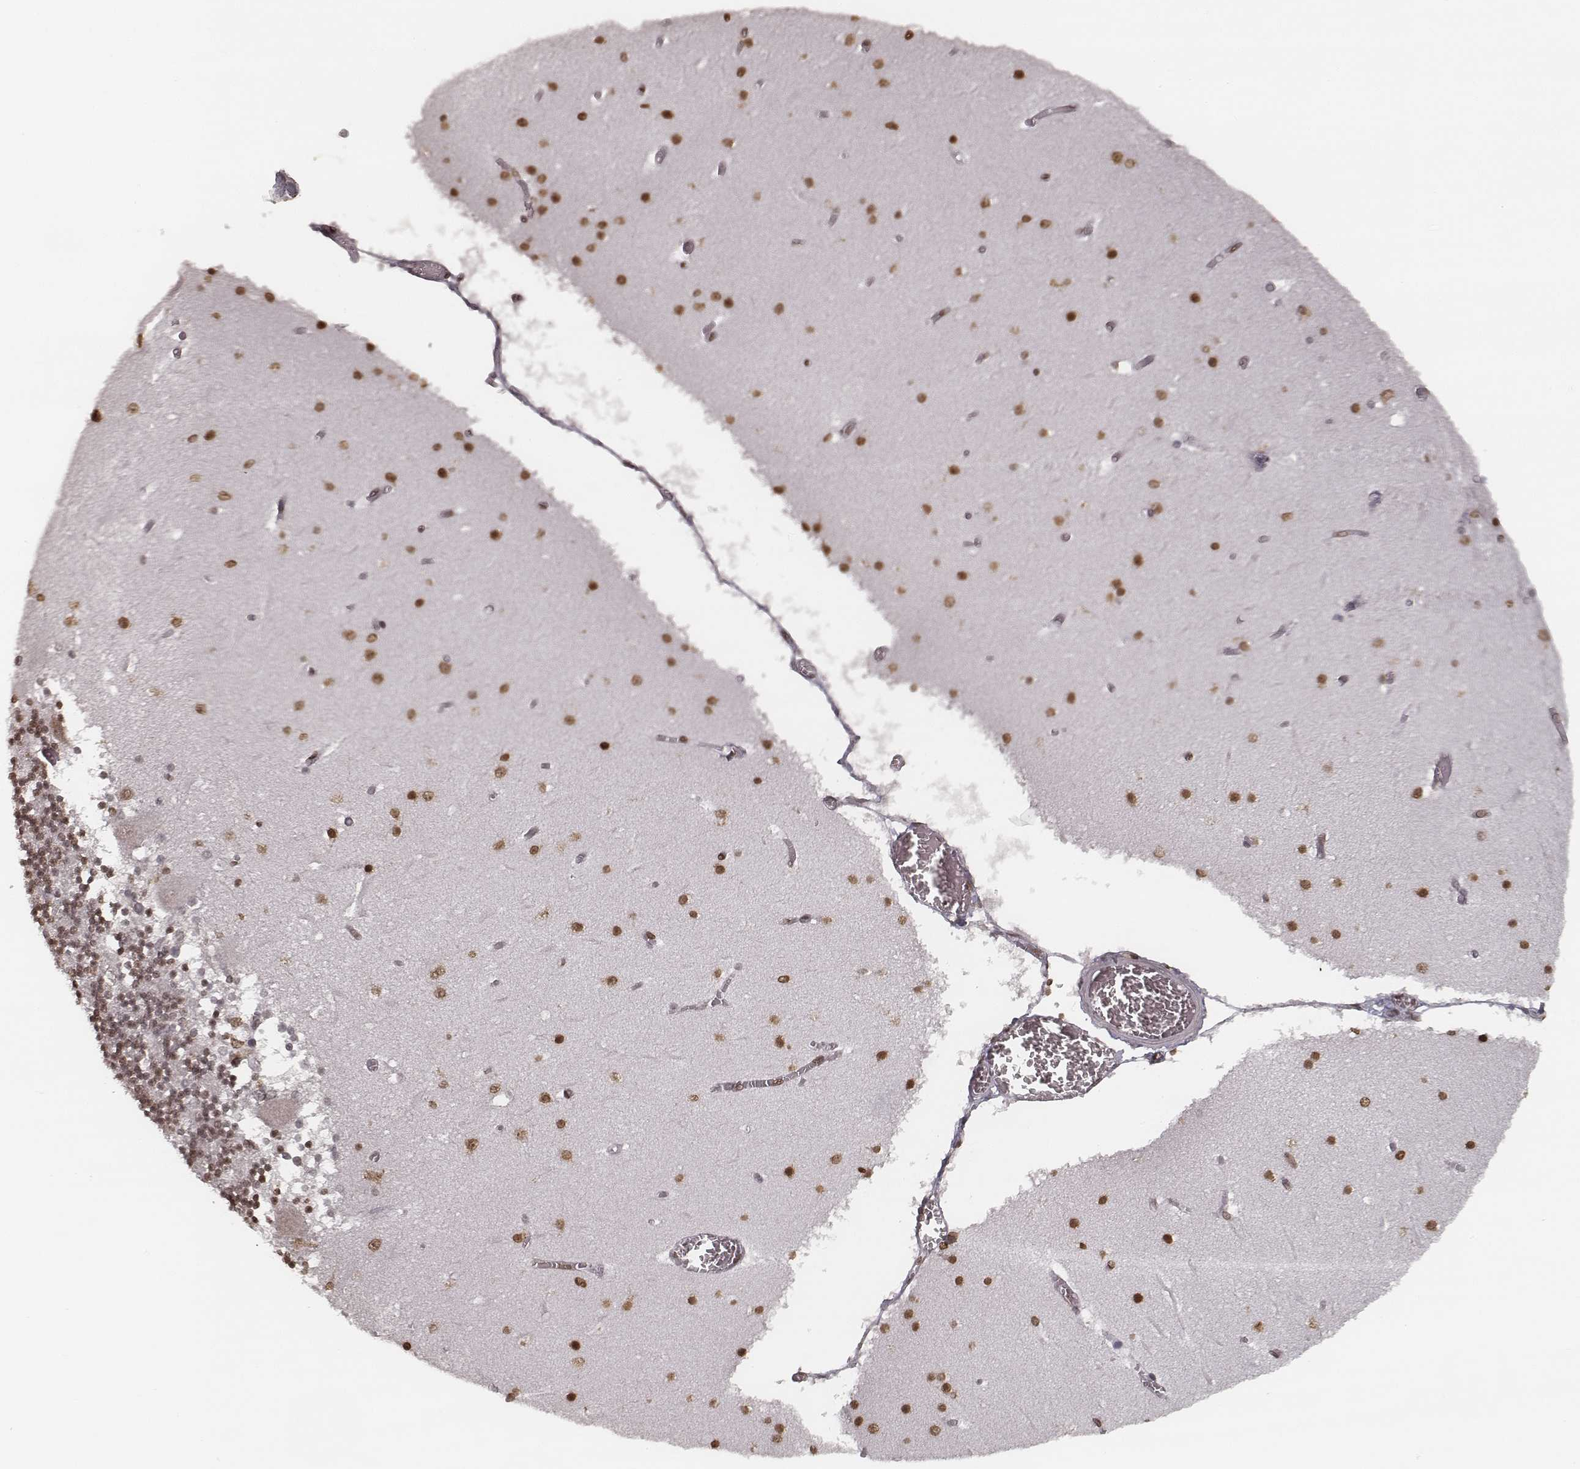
{"staining": {"intensity": "moderate", "quantity": "<25%", "location": "nuclear"}, "tissue": "cerebellum", "cell_type": "Cells in granular layer", "image_type": "normal", "snomed": [{"axis": "morphology", "description": "Normal tissue, NOS"}, {"axis": "topography", "description": "Cerebellum"}], "caption": "Brown immunohistochemical staining in normal cerebellum displays moderate nuclear staining in approximately <25% of cells in granular layer.", "gene": "HMGA2", "patient": {"sex": "female", "age": 28}}